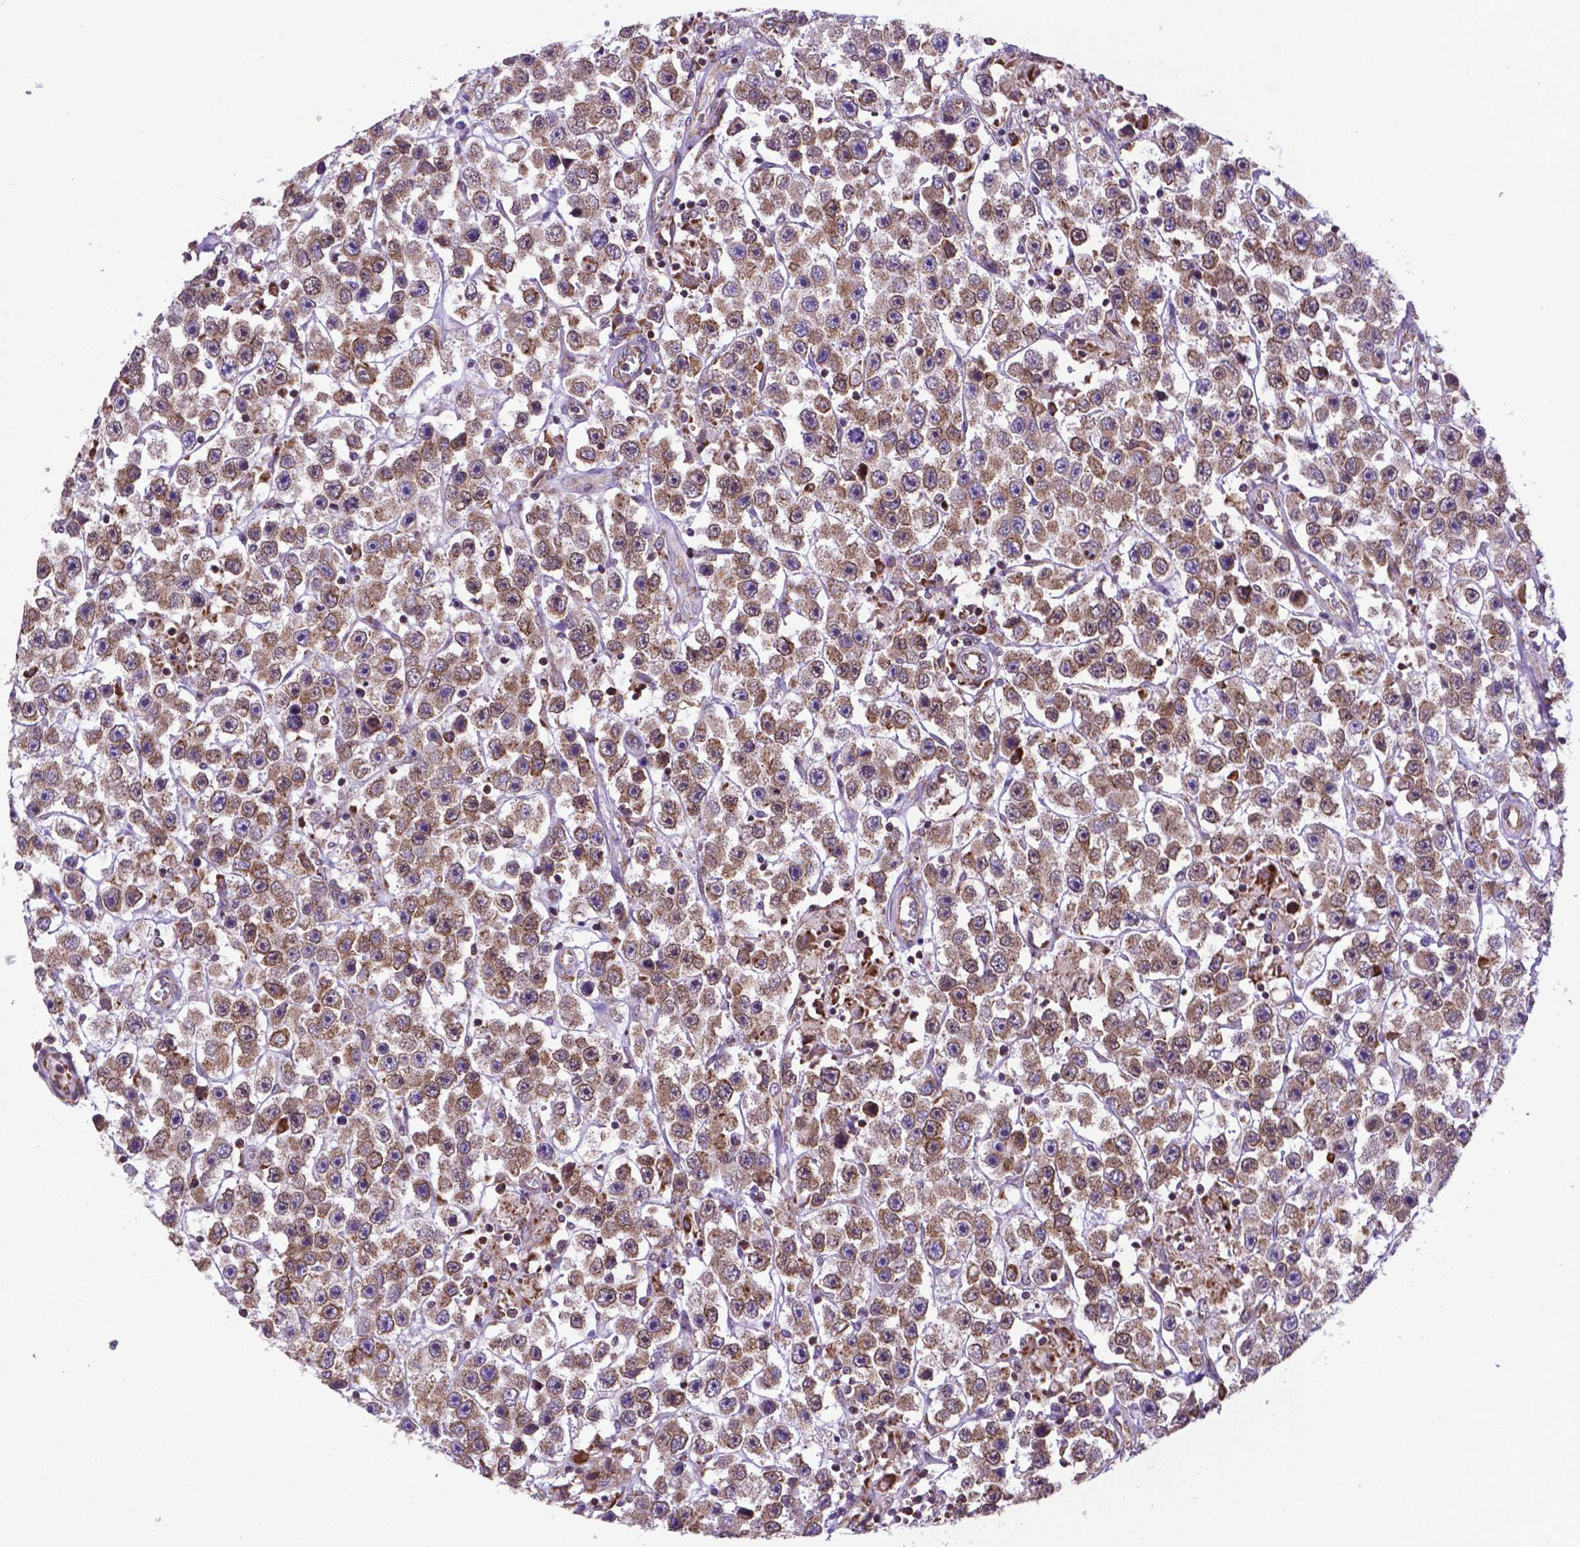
{"staining": {"intensity": "moderate", "quantity": ">75%", "location": "cytoplasmic/membranous"}, "tissue": "testis cancer", "cell_type": "Tumor cells", "image_type": "cancer", "snomed": [{"axis": "morphology", "description": "Seminoma, NOS"}, {"axis": "topography", "description": "Testis"}], "caption": "Protein staining of testis cancer (seminoma) tissue displays moderate cytoplasmic/membranous staining in approximately >75% of tumor cells.", "gene": "WDR83OS", "patient": {"sex": "male", "age": 45}}